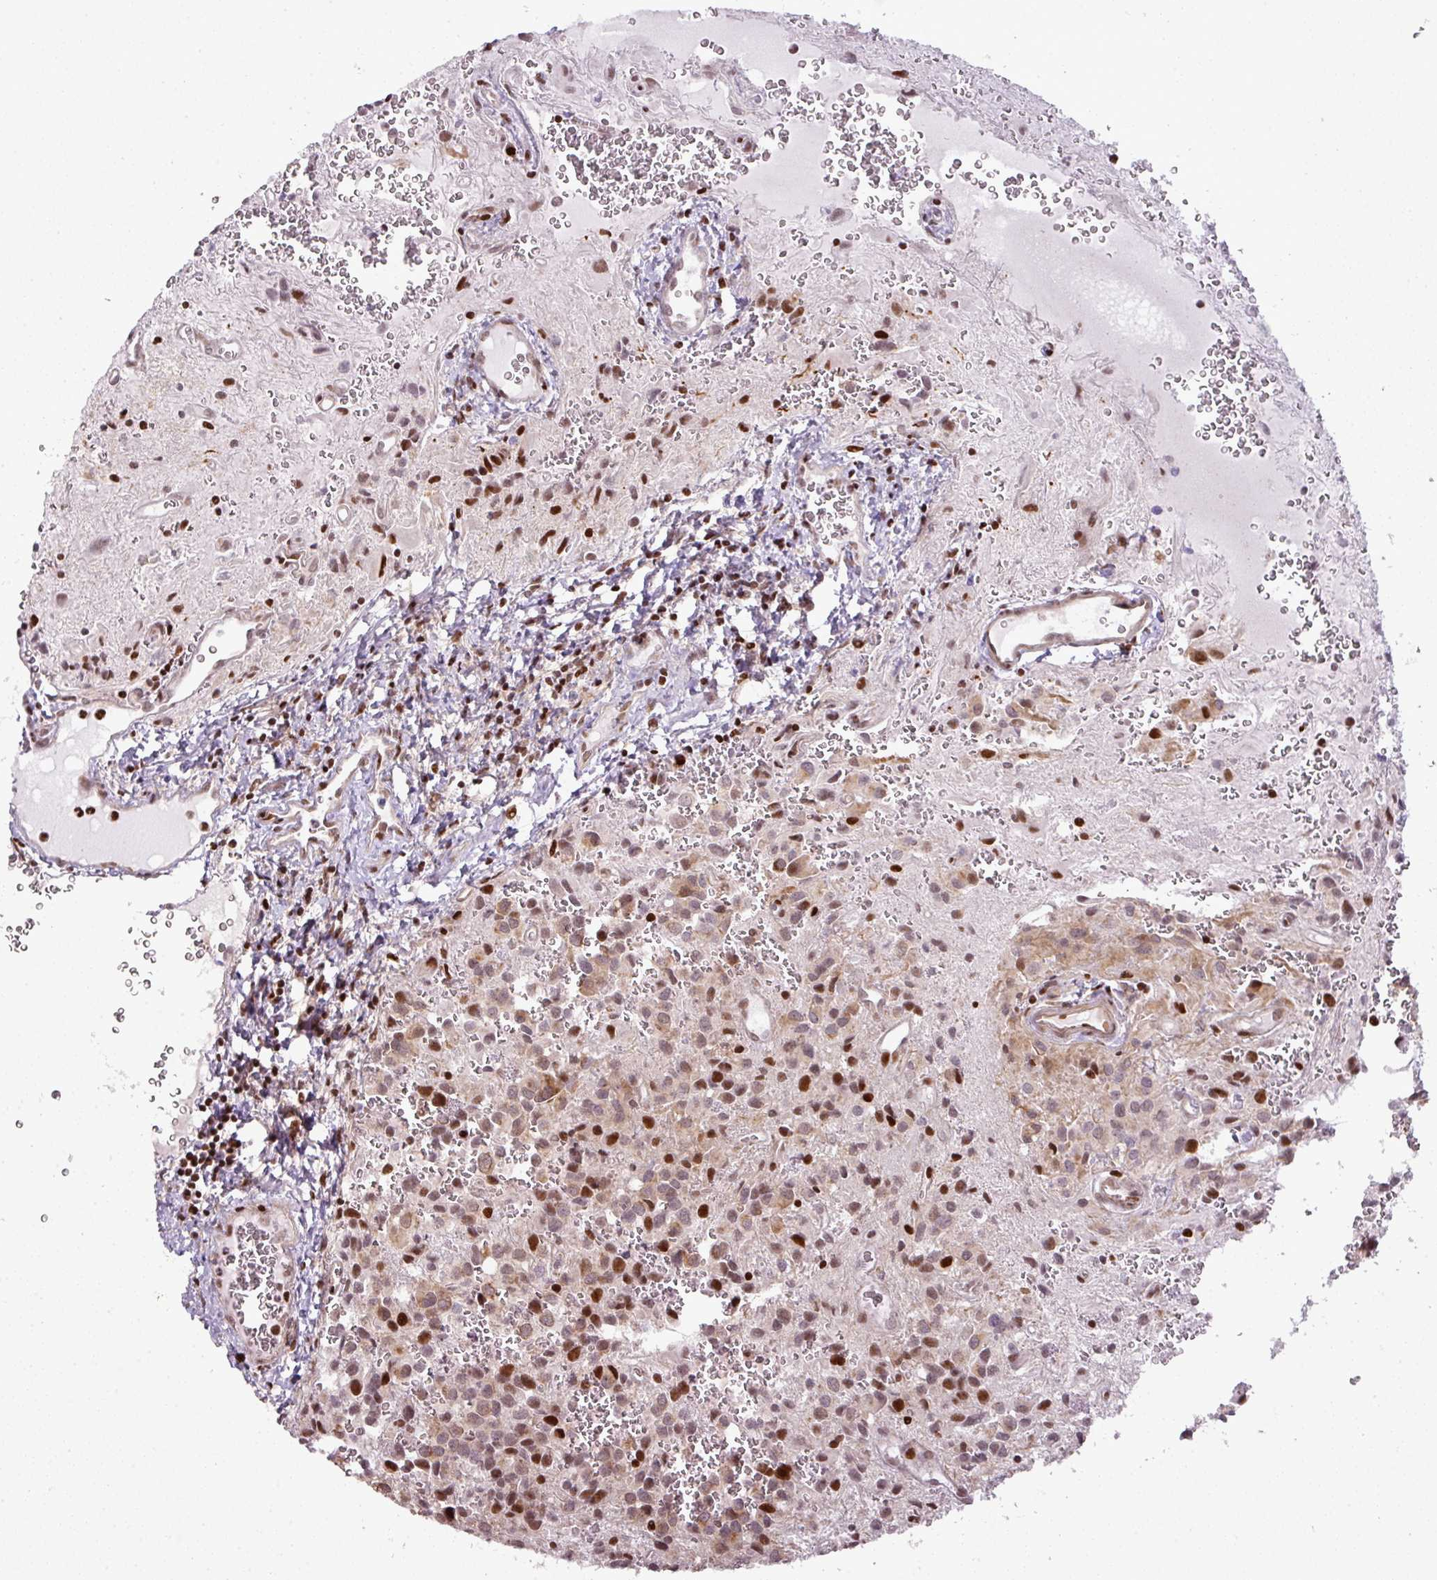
{"staining": {"intensity": "moderate", "quantity": "<25%", "location": "cytoplasmic/membranous,nuclear"}, "tissue": "glioma", "cell_type": "Tumor cells", "image_type": "cancer", "snomed": [{"axis": "morphology", "description": "Glioma, malignant, Low grade"}, {"axis": "topography", "description": "Brain"}], "caption": "Protein analysis of glioma tissue displays moderate cytoplasmic/membranous and nuclear positivity in about <25% of tumor cells.", "gene": "MYSM1", "patient": {"sex": "male", "age": 56}}